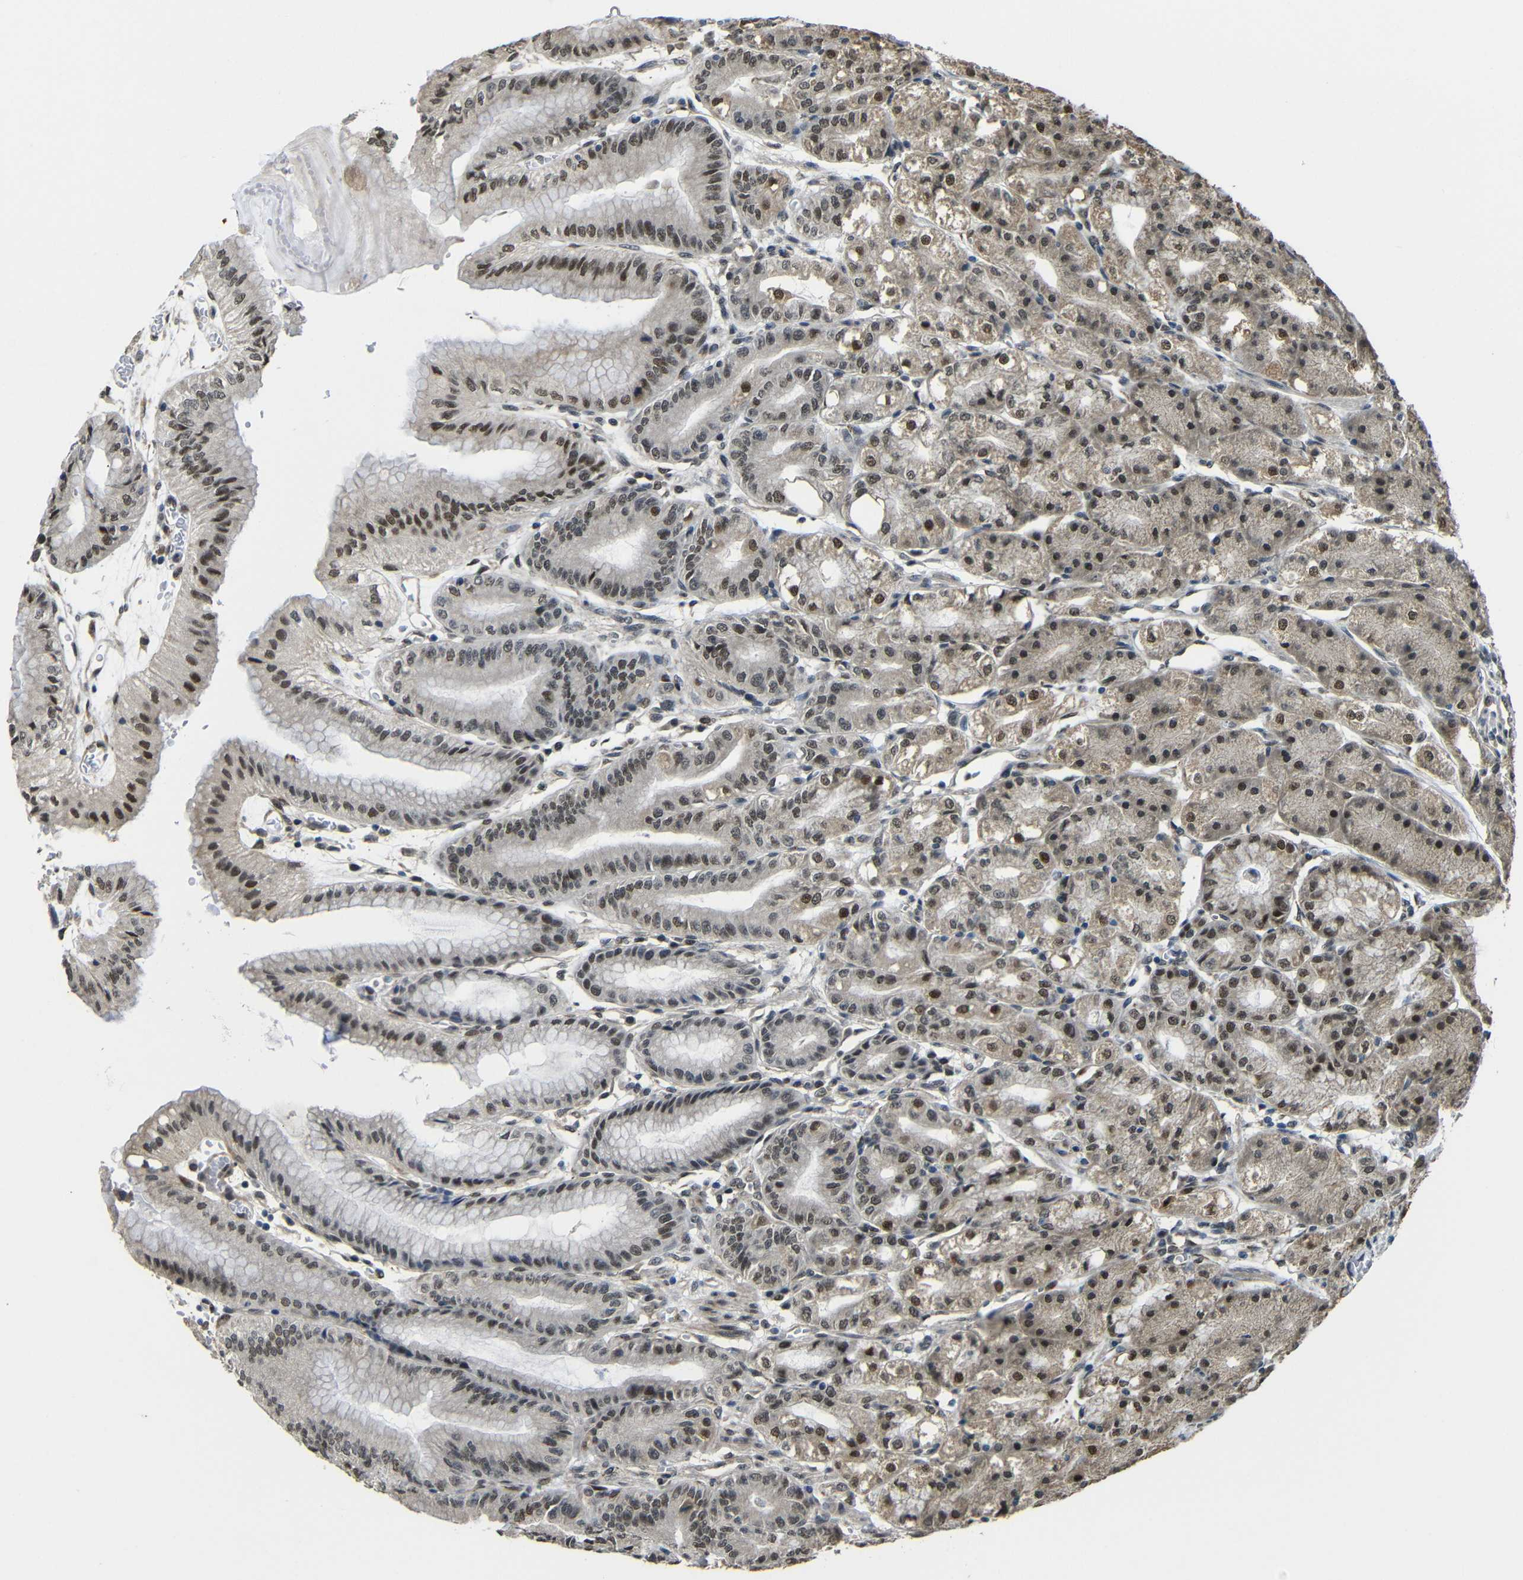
{"staining": {"intensity": "moderate", "quantity": ">75%", "location": "cytoplasmic/membranous,nuclear"}, "tissue": "stomach", "cell_type": "Glandular cells", "image_type": "normal", "snomed": [{"axis": "morphology", "description": "Normal tissue, NOS"}, {"axis": "topography", "description": "Stomach, lower"}], "caption": "A micrograph of human stomach stained for a protein shows moderate cytoplasmic/membranous,nuclear brown staining in glandular cells. The staining is performed using DAB (3,3'-diaminobenzidine) brown chromogen to label protein expression. The nuclei are counter-stained blue using hematoxylin.", "gene": "FAM172A", "patient": {"sex": "male", "age": 71}}